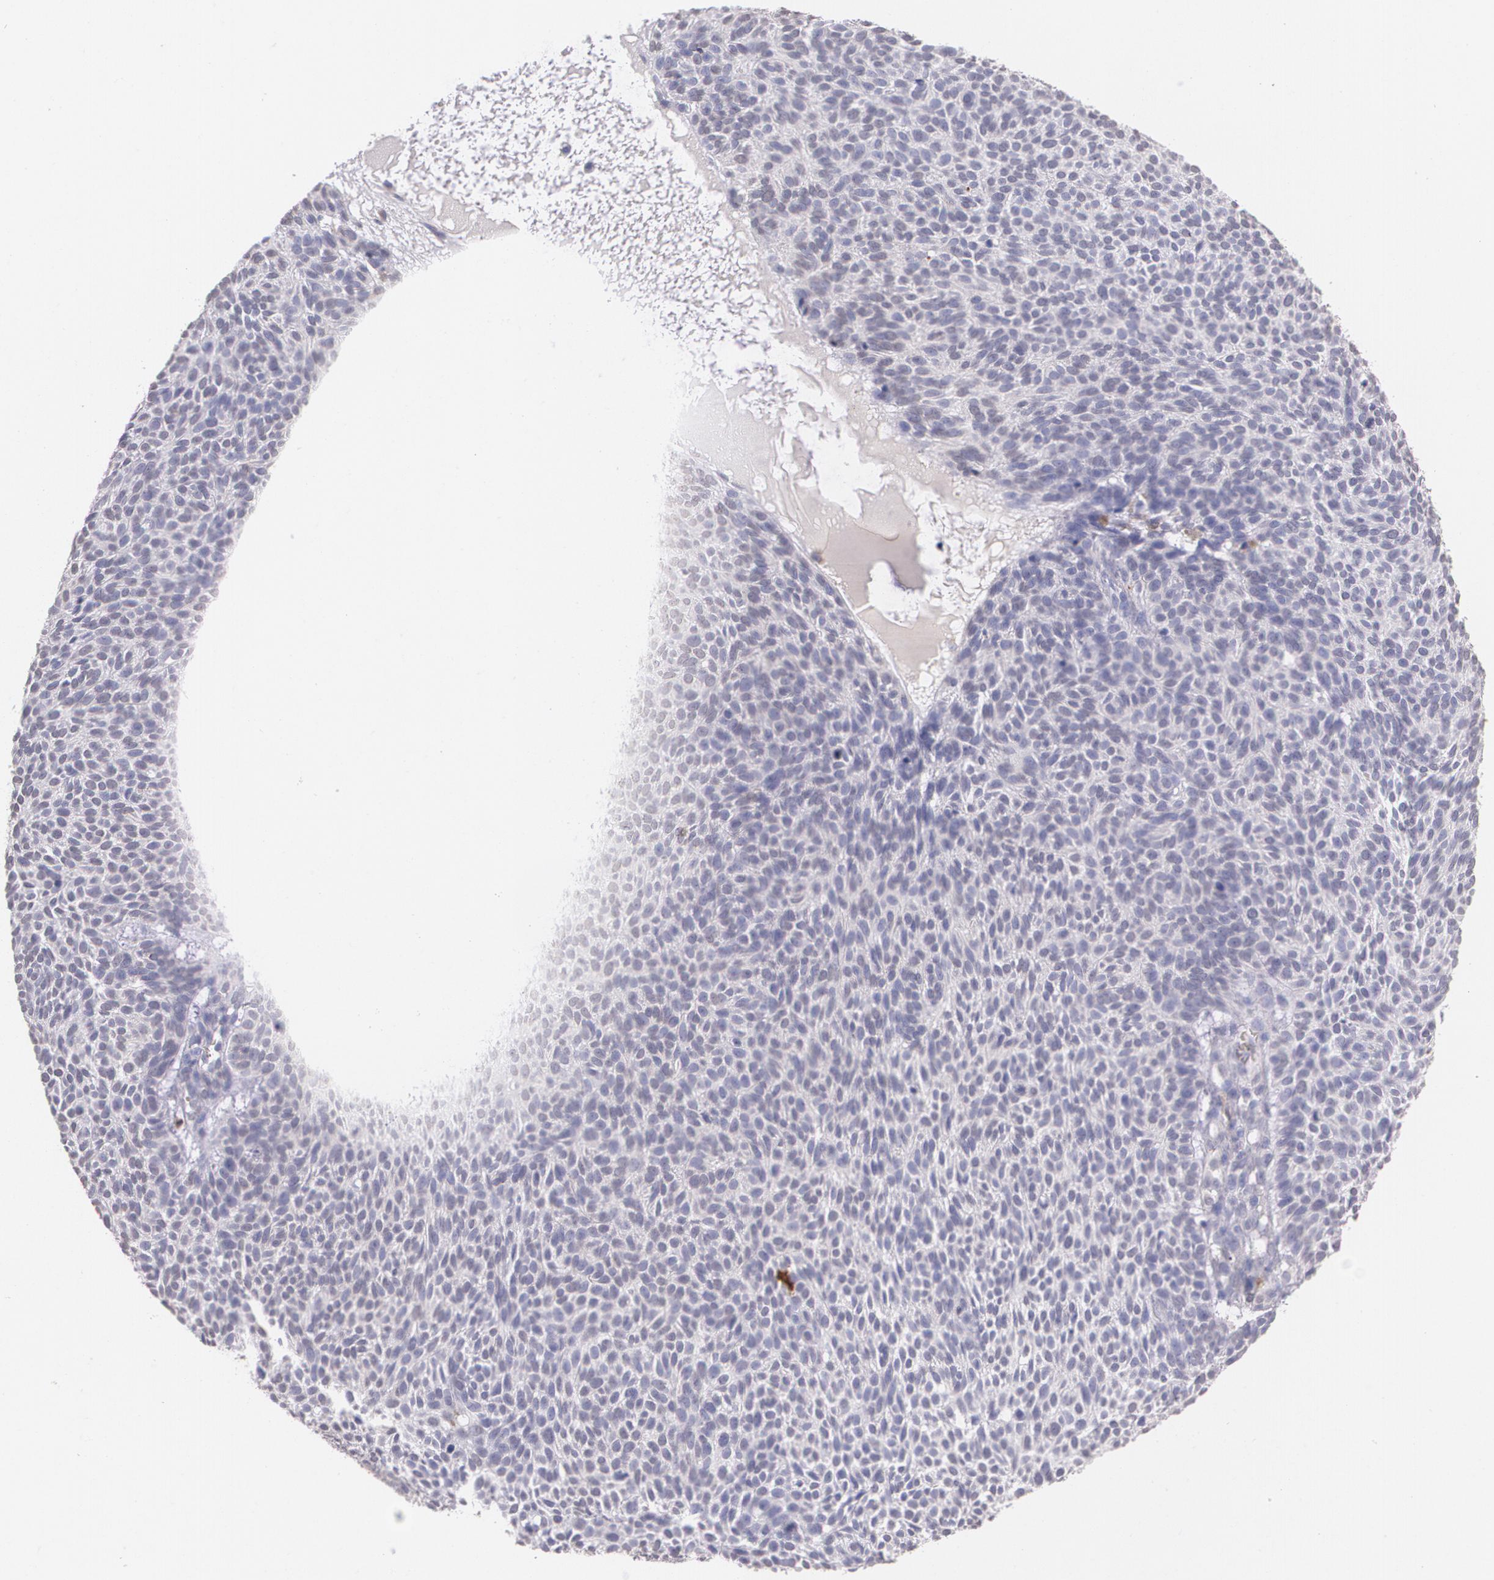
{"staining": {"intensity": "negative", "quantity": "none", "location": "none"}, "tissue": "skin cancer", "cell_type": "Tumor cells", "image_type": "cancer", "snomed": [{"axis": "morphology", "description": "Basal cell carcinoma"}, {"axis": "topography", "description": "Skin"}], "caption": "This photomicrograph is of skin cancer (basal cell carcinoma) stained with immunohistochemistry to label a protein in brown with the nuclei are counter-stained blue. There is no positivity in tumor cells. (DAB immunohistochemistry visualized using brightfield microscopy, high magnification).", "gene": "RTN1", "patient": {"sex": "male", "age": 63}}